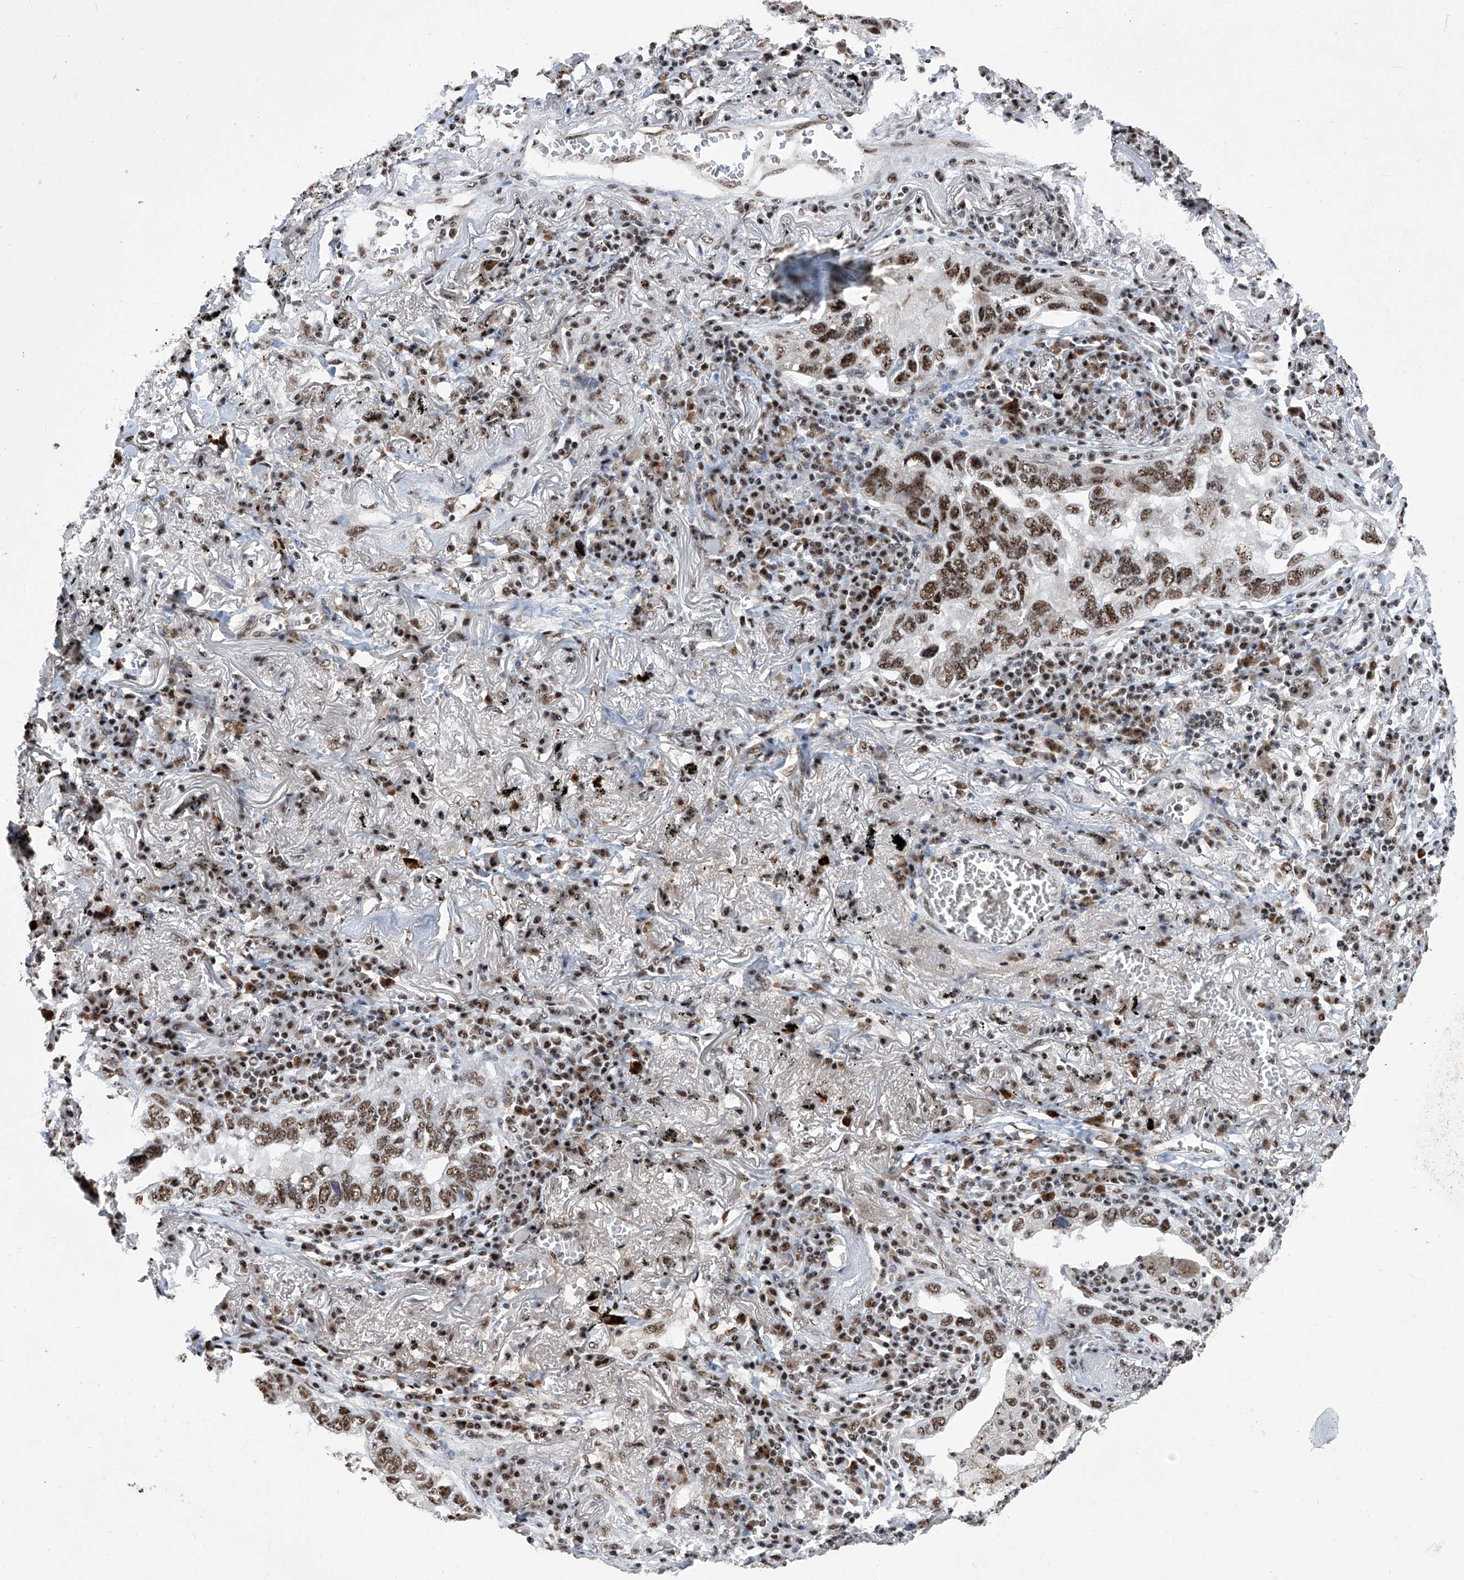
{"staining": {"intensity": "moderate", "quantity": ">75%", "location": "nuclear"}, "tissue": "lung cancer", "cell_type": "Tumor cells", "image_type": "cancer", "snomed": [{"axis": "morphology", "description": "Adenocarcinoma, NOS"}, {"axis": "topography", "description": "Lung"}], "caption": "Immunohistochemical staining of adenocarcinoma (lung) exhibits medium levels of moderate nuclear protein expression in approximately >75% of tumor cells. The staining was performed using DAB to visualize the protein expression in brown, while the nuclei were stained in blue with hematoxylin (Magnification: 20x).", "gene": "FBXL4", "patient": {"sex": "male", "age": 65}}